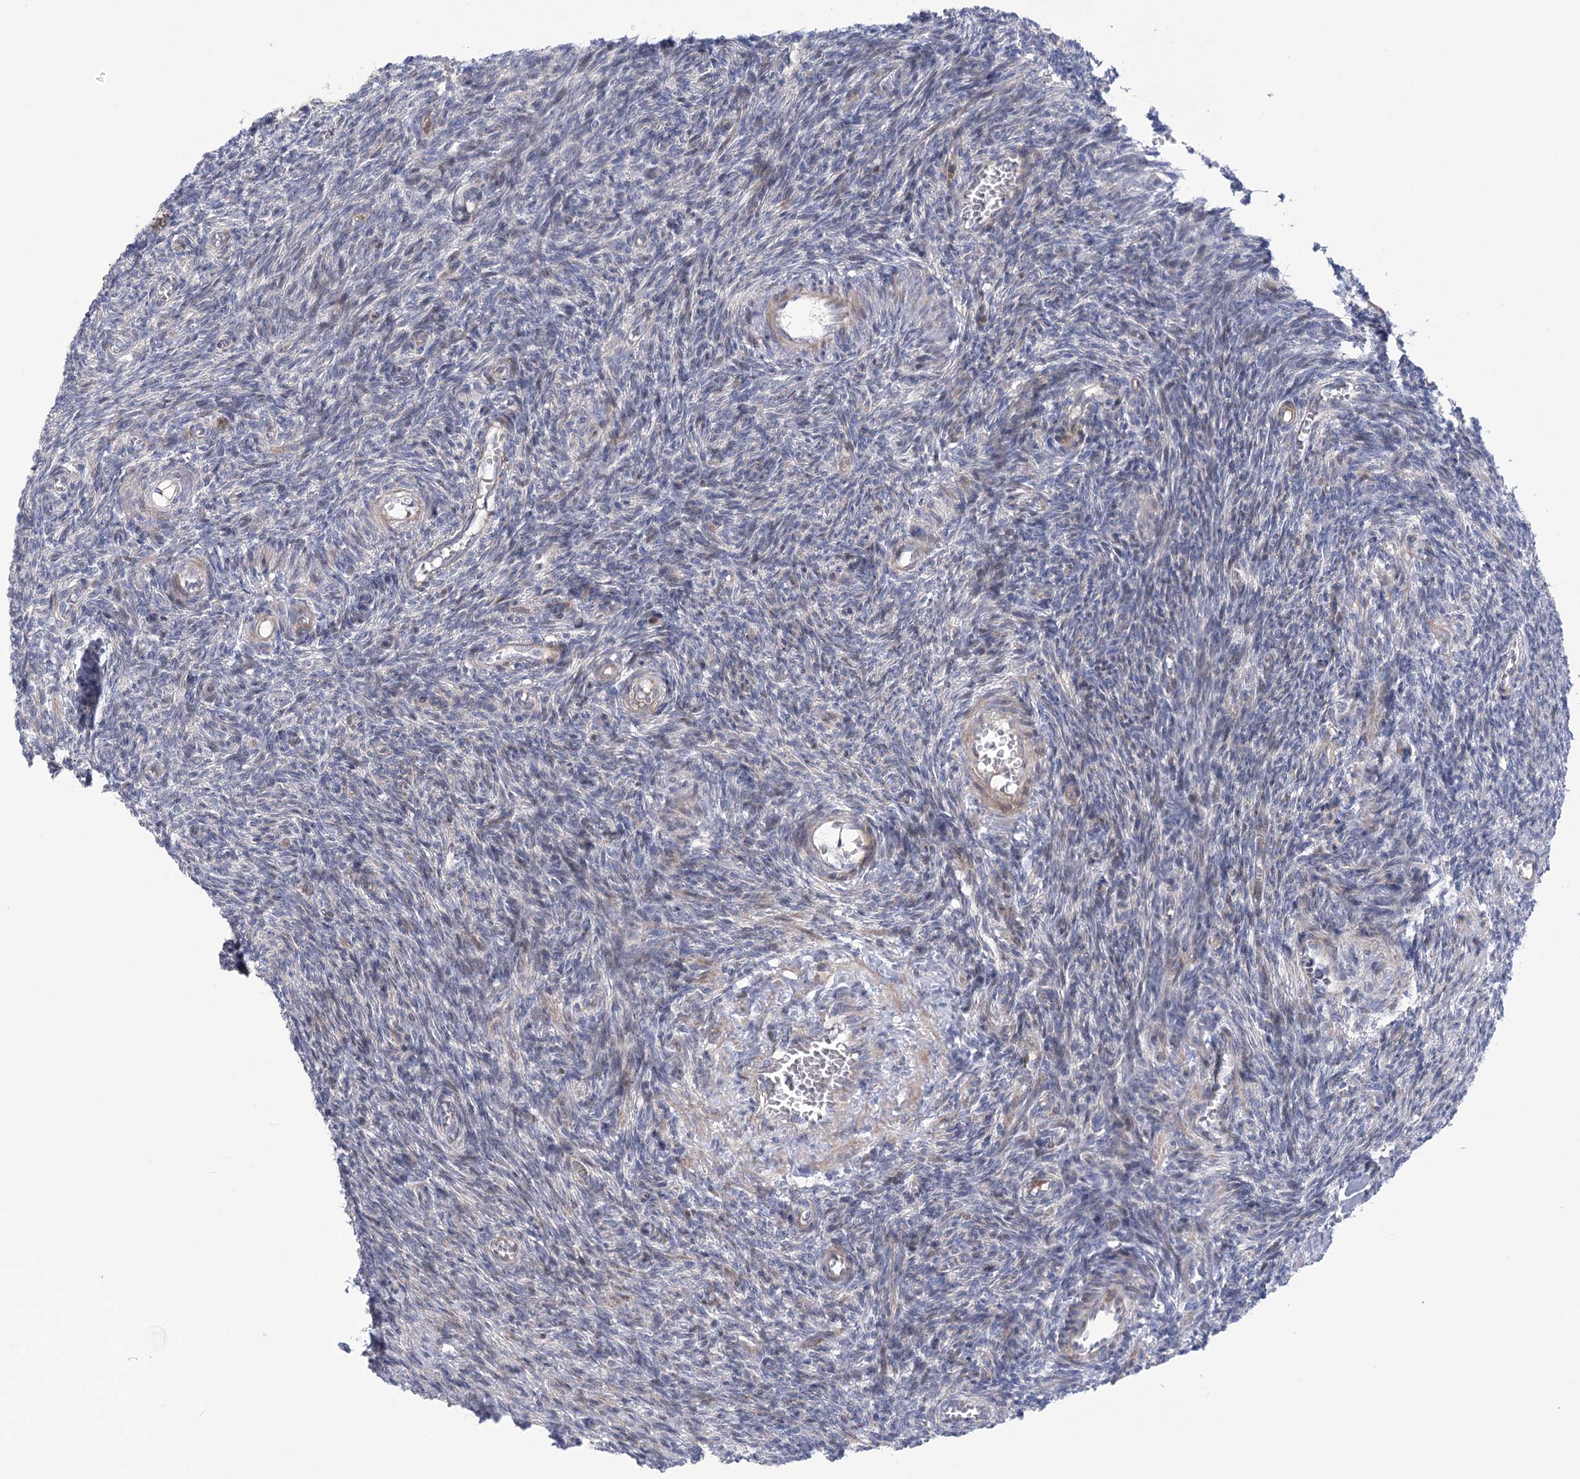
{"staining": {"intensity": "negative", "quantity": "none", "location": "none"}, "tissue": "ovary", "cell_type": "Ovarian stroma cells", "image_type": "normal", "snomed": [{"axis": "morphology", "description": "Normal tissue, NOS"}, {"axis": "topography", "description": "Ovary"}], "caption": "Immunohistochemical staining of normal human ovary shows no significant positivity in ovarian stroma cells.", "gene": "NME7", "patient": {"sex": "female", "age": 27}}